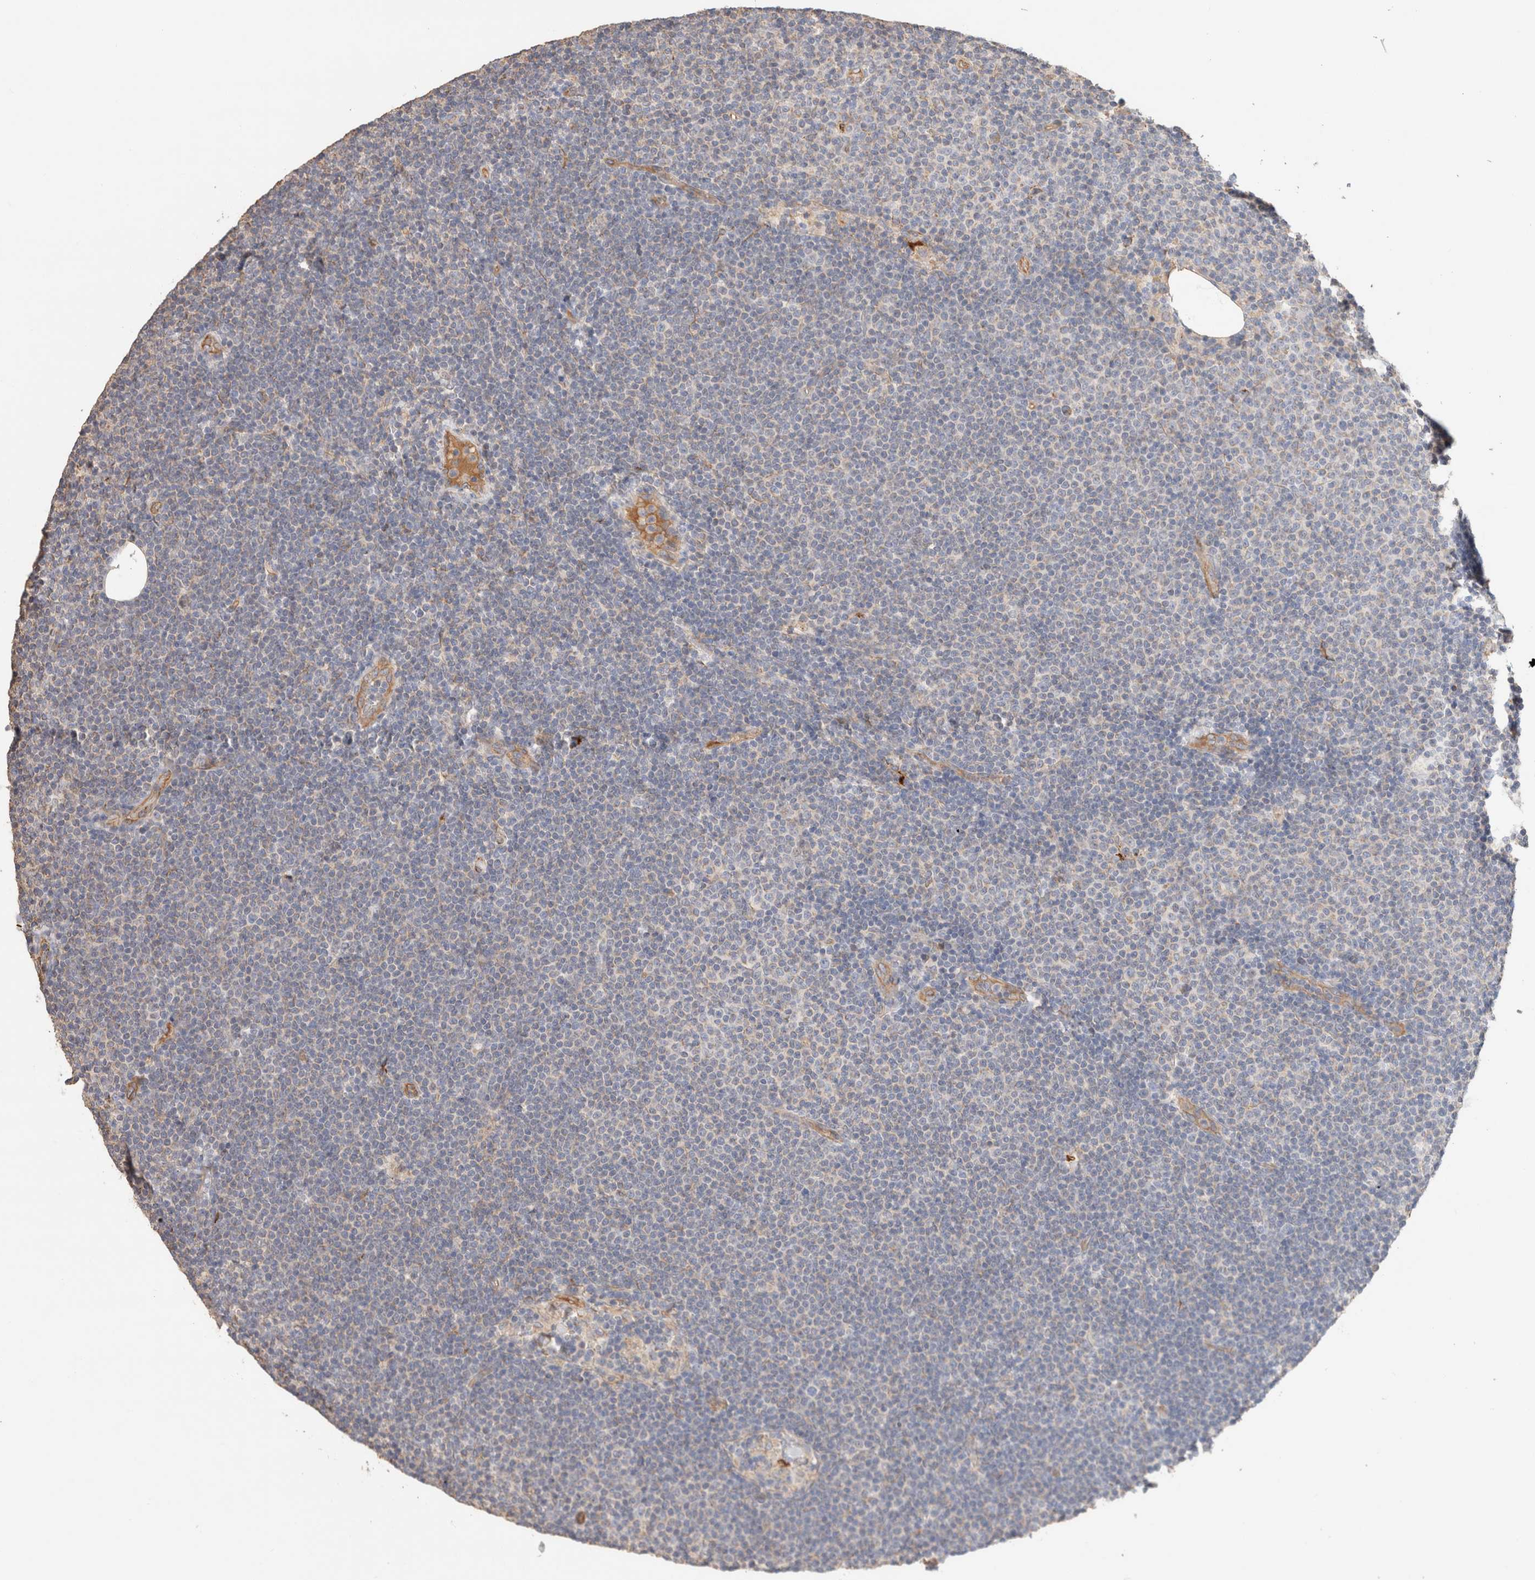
{"staining": {"intensity": "negative", "quantity": "none", "location": "none"}, "tissue": "lymphoma", "cell_type": "Tumor cells", "image_type": "cancer", "snomed": [{"axis": "morphology", "description": "Malignant lymphoma, non-Hodgkin's type, Low grade"}, {"axis": "topography", "description": "Lymph node"}], "caption": "IHC micrograph of human lymphoma stained for a protein (brown), which exhibits no staining in tumor cells. (DAB immunohistochemistry visualized using brightfield microscopy, high magnification).", "gene": "PROS1", "patient": {"sex": "female", "age": 53}}